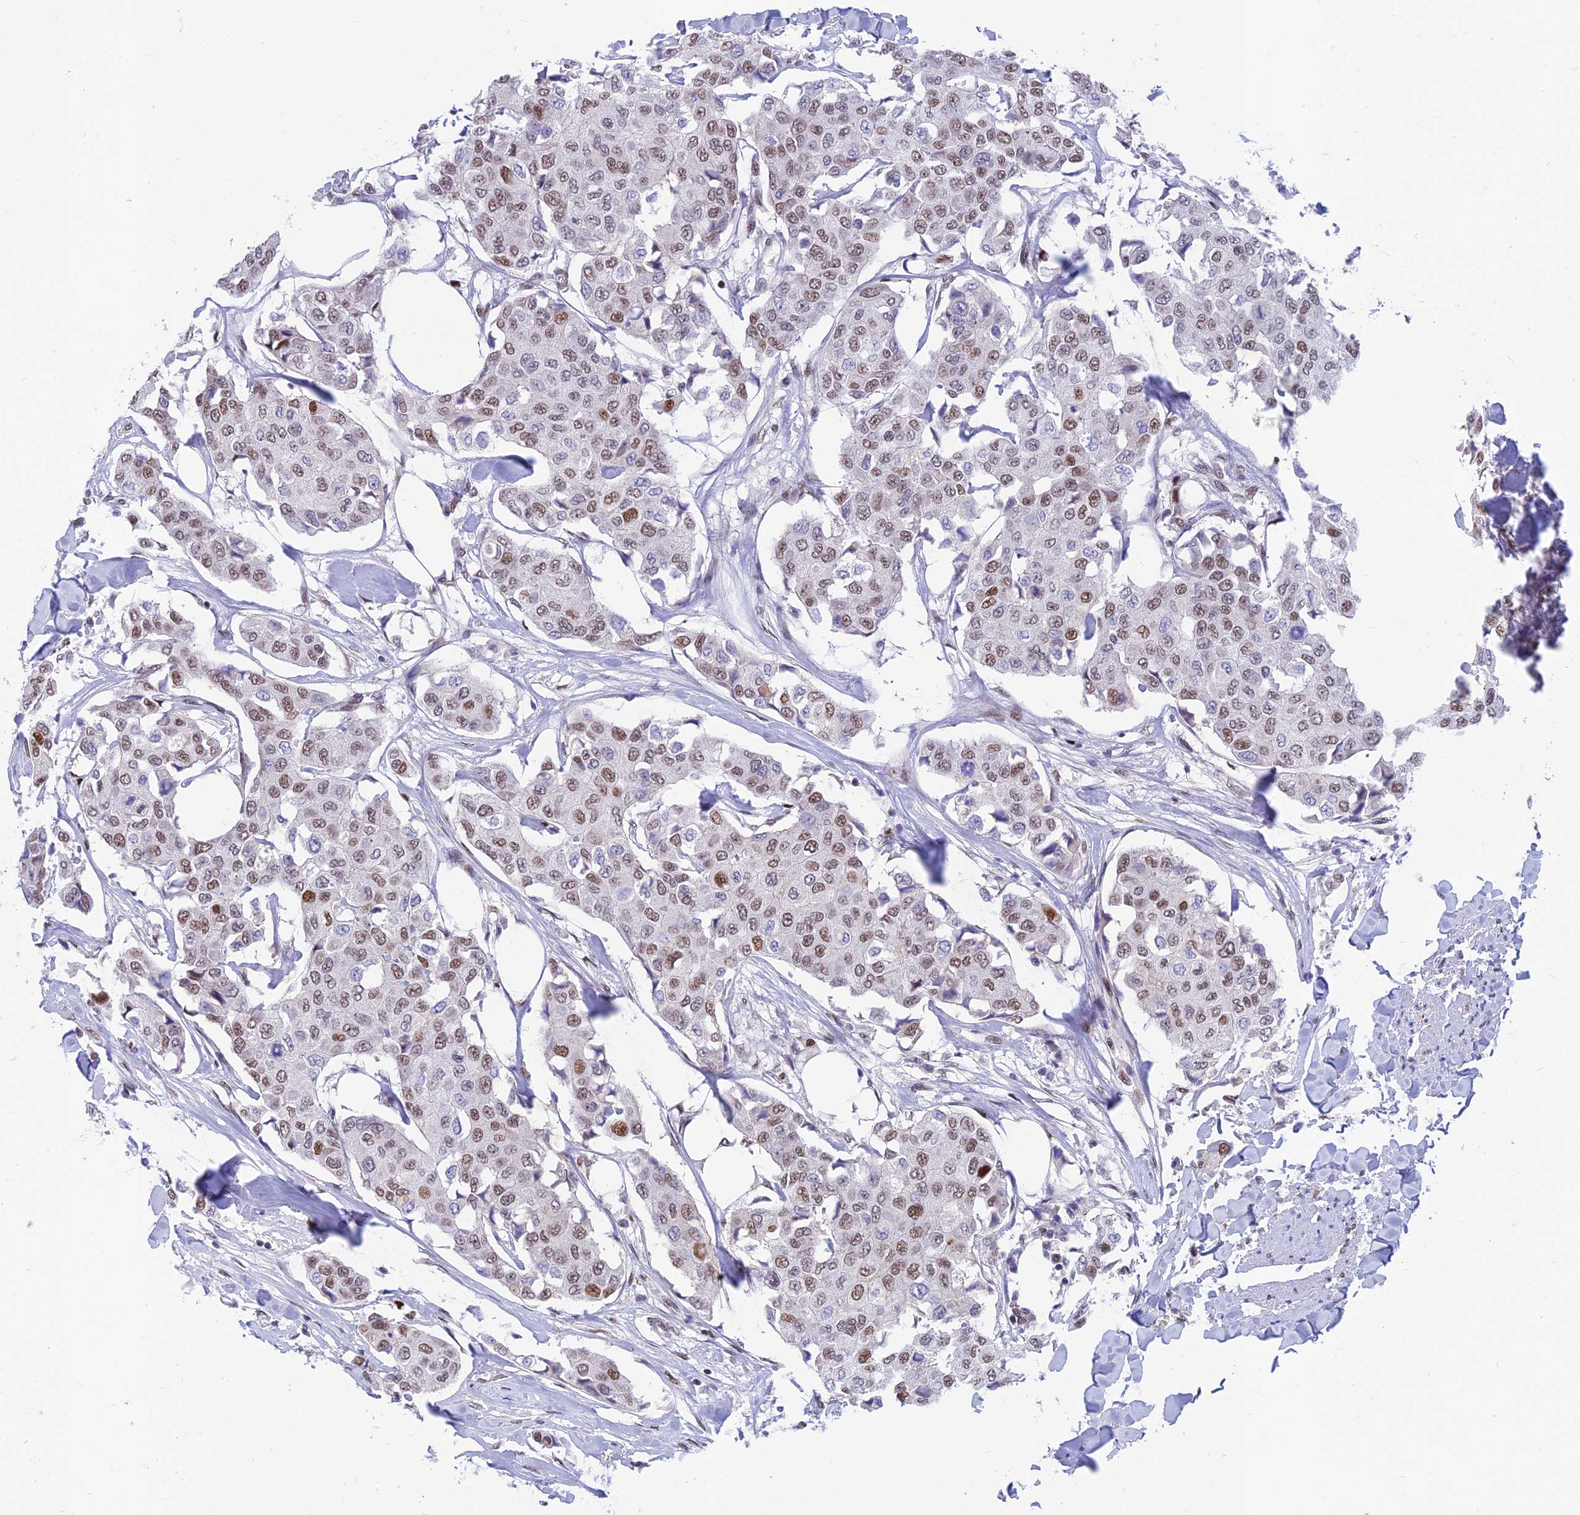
{"staining": {"intensity": "moderate", "quantity": ">75%", "location": "nuclear"}, "tissue": "breast cancer", "cell_type": "Tumor cells", "image_type": "cancer", "snomed": [{"axis": "morphology", "description": "Duct carcinoma"}, {"axis": "topography", "description": "Breast"}], "caption": "Breast cancer tissue exhibits moderate nuclear expression in approximately >75% of tumor cells", "gene": "CLK4", "patient": {"sex": "female", "age": 80}}